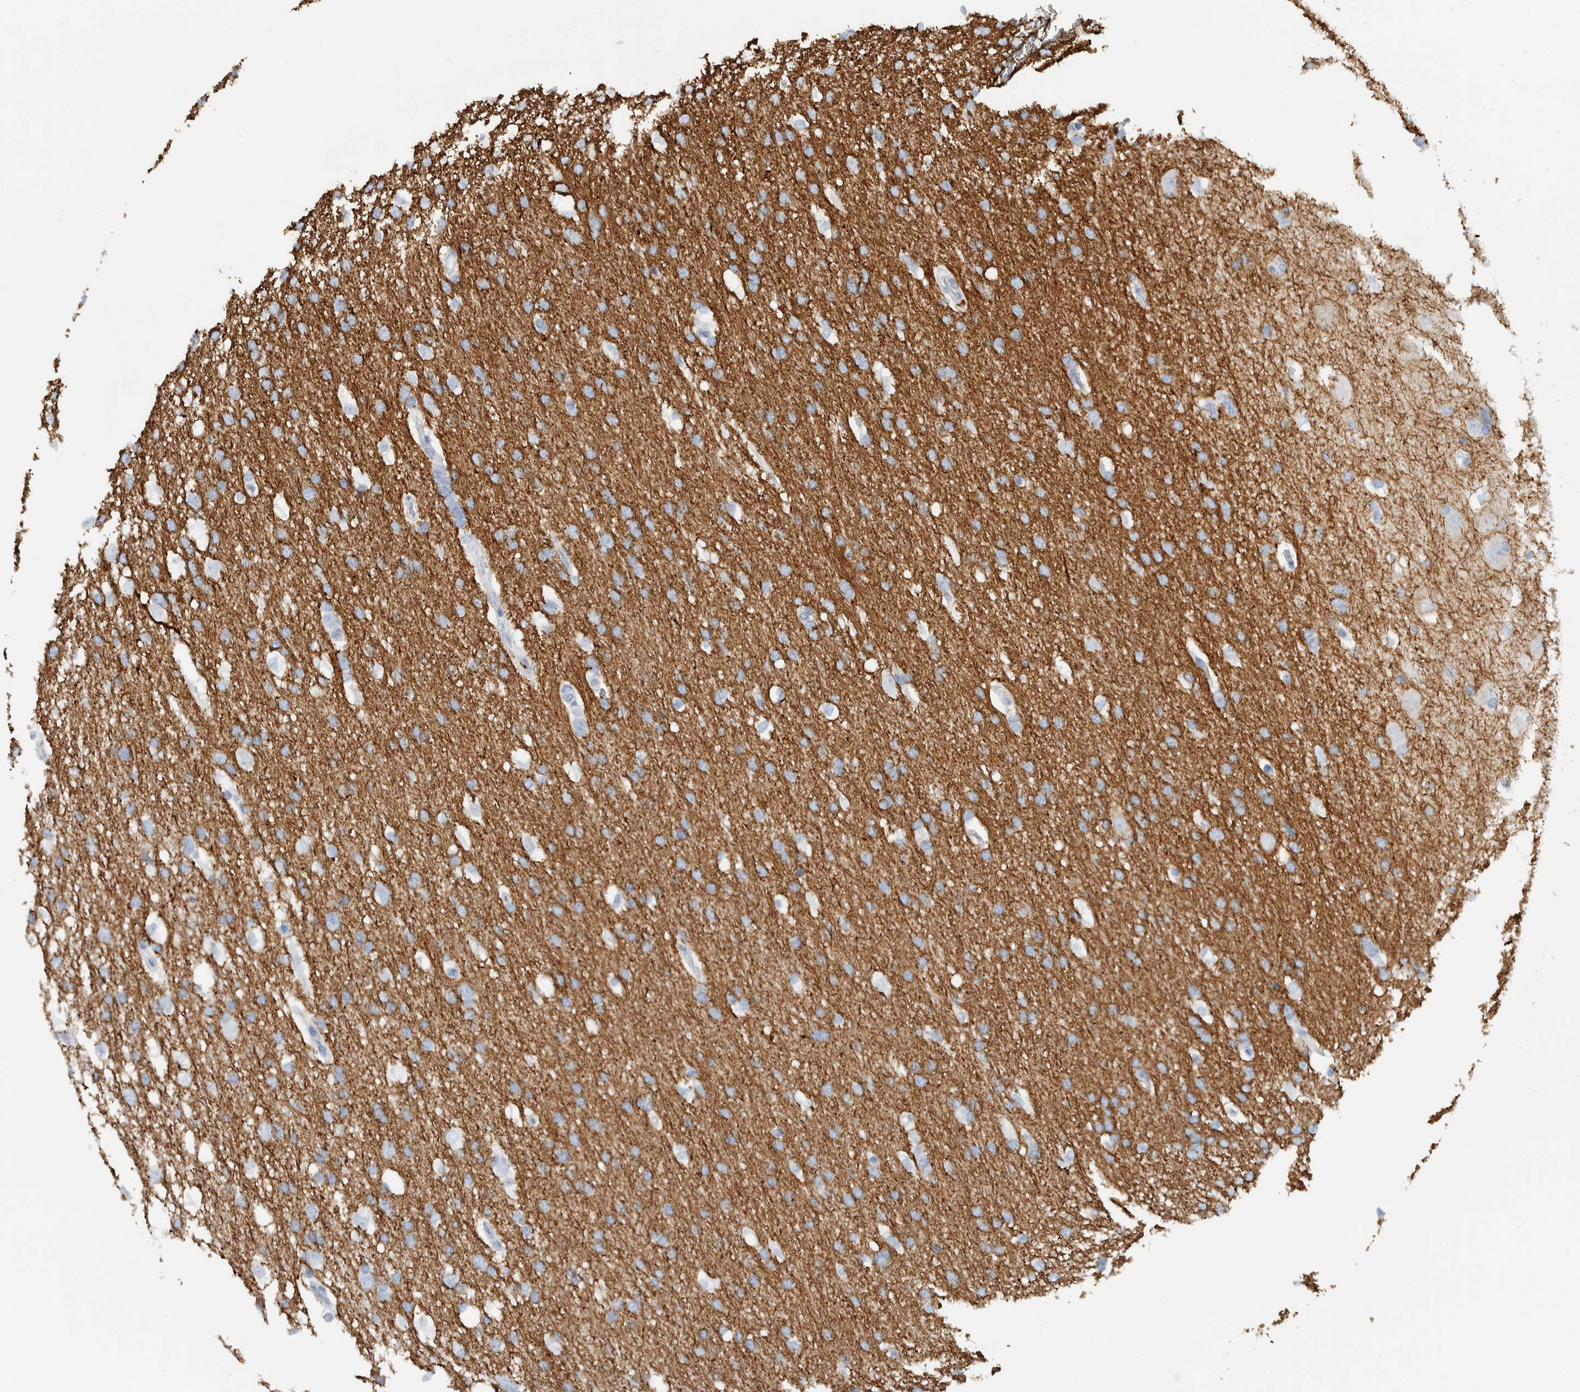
{"staining": {"intensity": "negative", "quantity": "none", "location": "none"}, "tissue": "glioma", "cell_type": "Tumor cells", "image_type": "cancer", "snomed": [{"axis": "morphology", "description": "Glioma, malignant, Low grade"}, {"axis": "topography", "description": "Brain"}], "caption": "Immunohistochemical staining of glioma displays no significant staining in tumor cells.", "gene": "NEFM", "patient": {"sex": "female", "age": 37}}